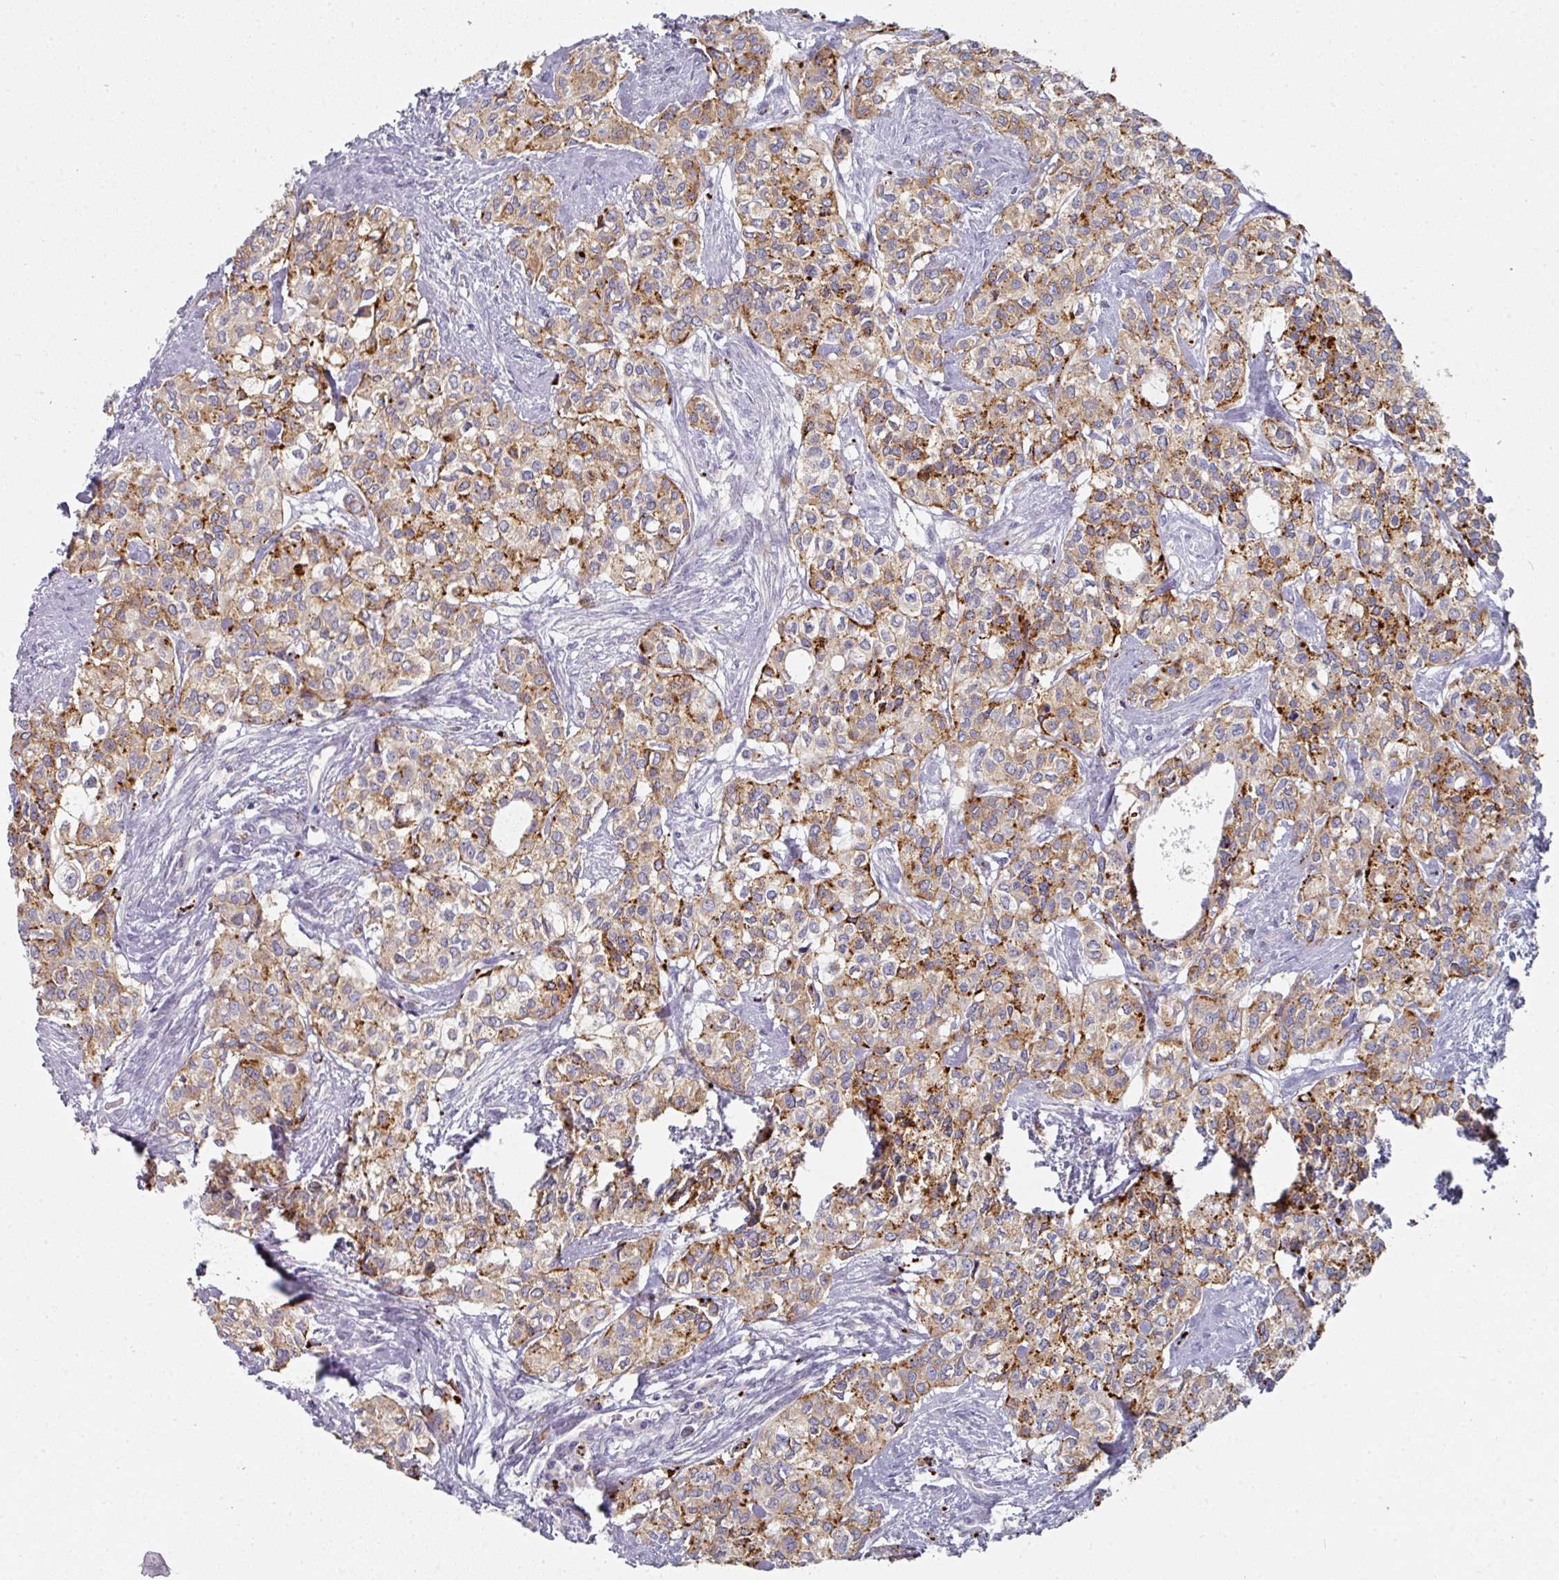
{"staining": {"intensity": "strong", "quantity": ">75%", "location": "cytoplasmic/membranous"}, "tissue": "head and neck cancer", "cell_type": "Tumor cells", "image_type": "cancer", "snomed": [{"axis": "morphology", "description": "Adenocarcinoma, NOS"}, {"axis": "topography", "description": "Head-Neck"}], "caption": "Tumor cells exhibit high levels of strong cytoplasmic/membranous staining in about >75% of cells in head and neck cancer (adenocarcinoma). Using DAB (brown) and hematoxylin (blue) stains, captured at high magnification using brightfield microscopy.", "gene": "NT5C1A", "patient": {"sex": "male", "age": 81}}